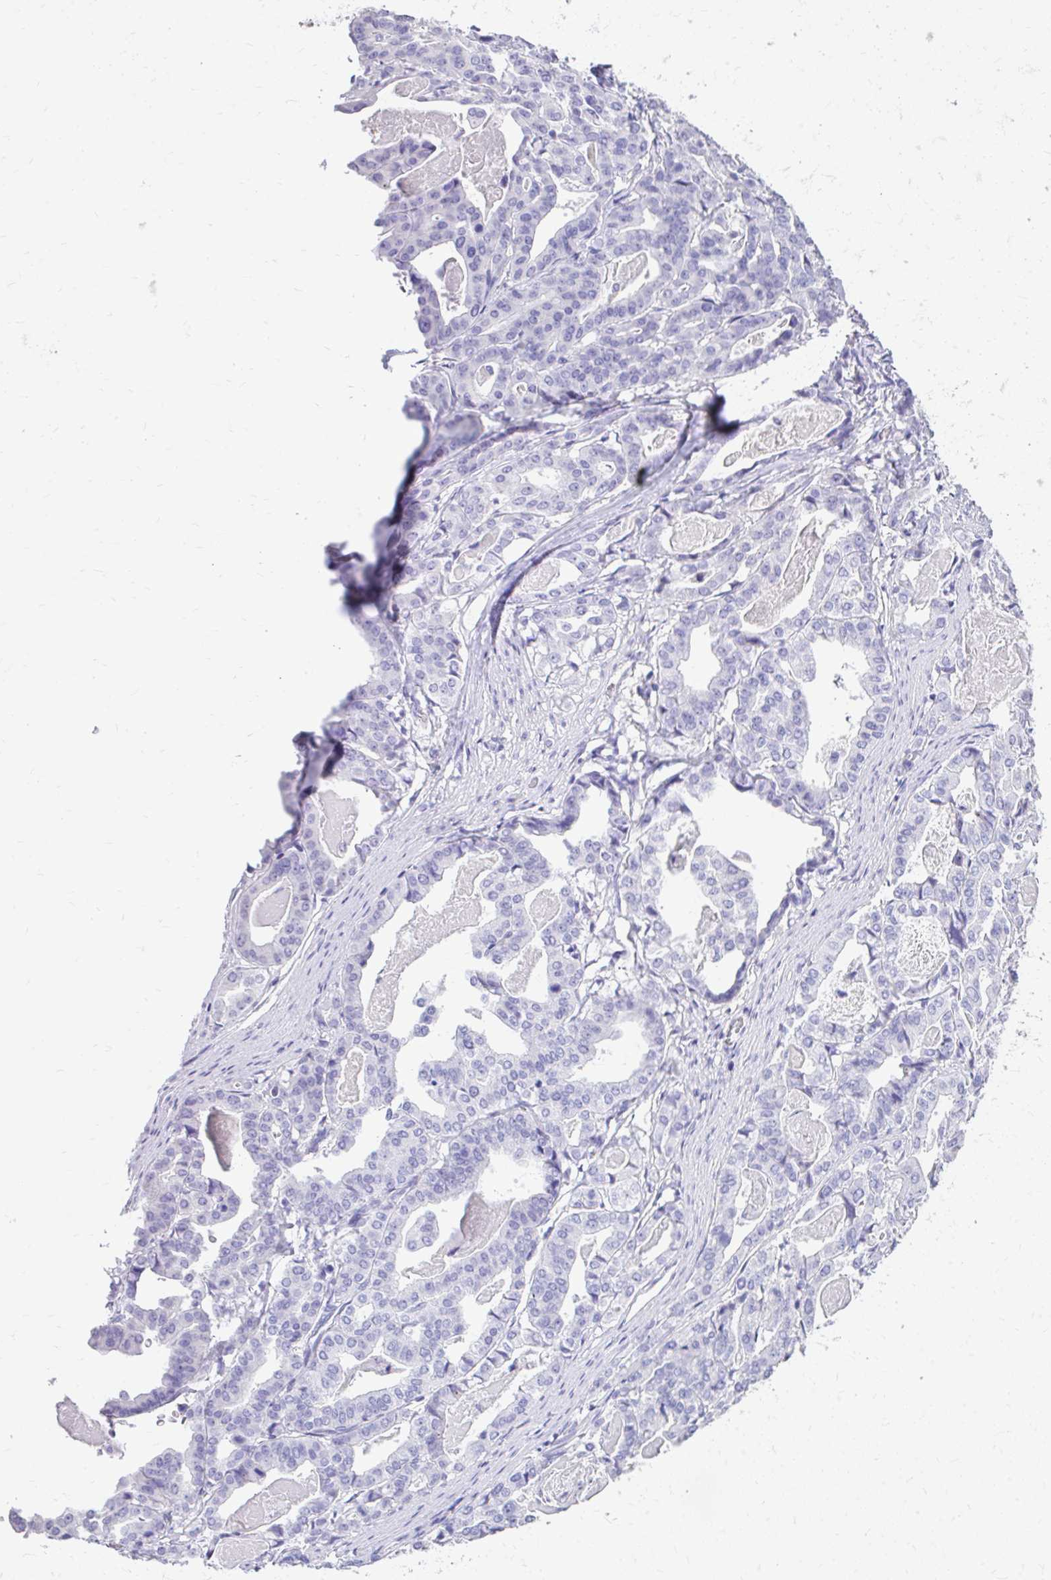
{"staining": {"intensity": "negative", "quantity": "none", "location": "none"}, "tissue": "stomach cancer", "cell_type": "Tumor cells", "image_type": "cancer", "snomed": [{"axis": "morphology", "description": "Adenocarcinoma, NOS"}, {"axis": "topography", "description": "Stomach"}], "caption": "Immunohistochemical staining of human adenocarcinoma (stomach) demonstrates no significant staining in tumor cells.", "gene": "CFH", "patient": {"sex": "male", "age": 48}}